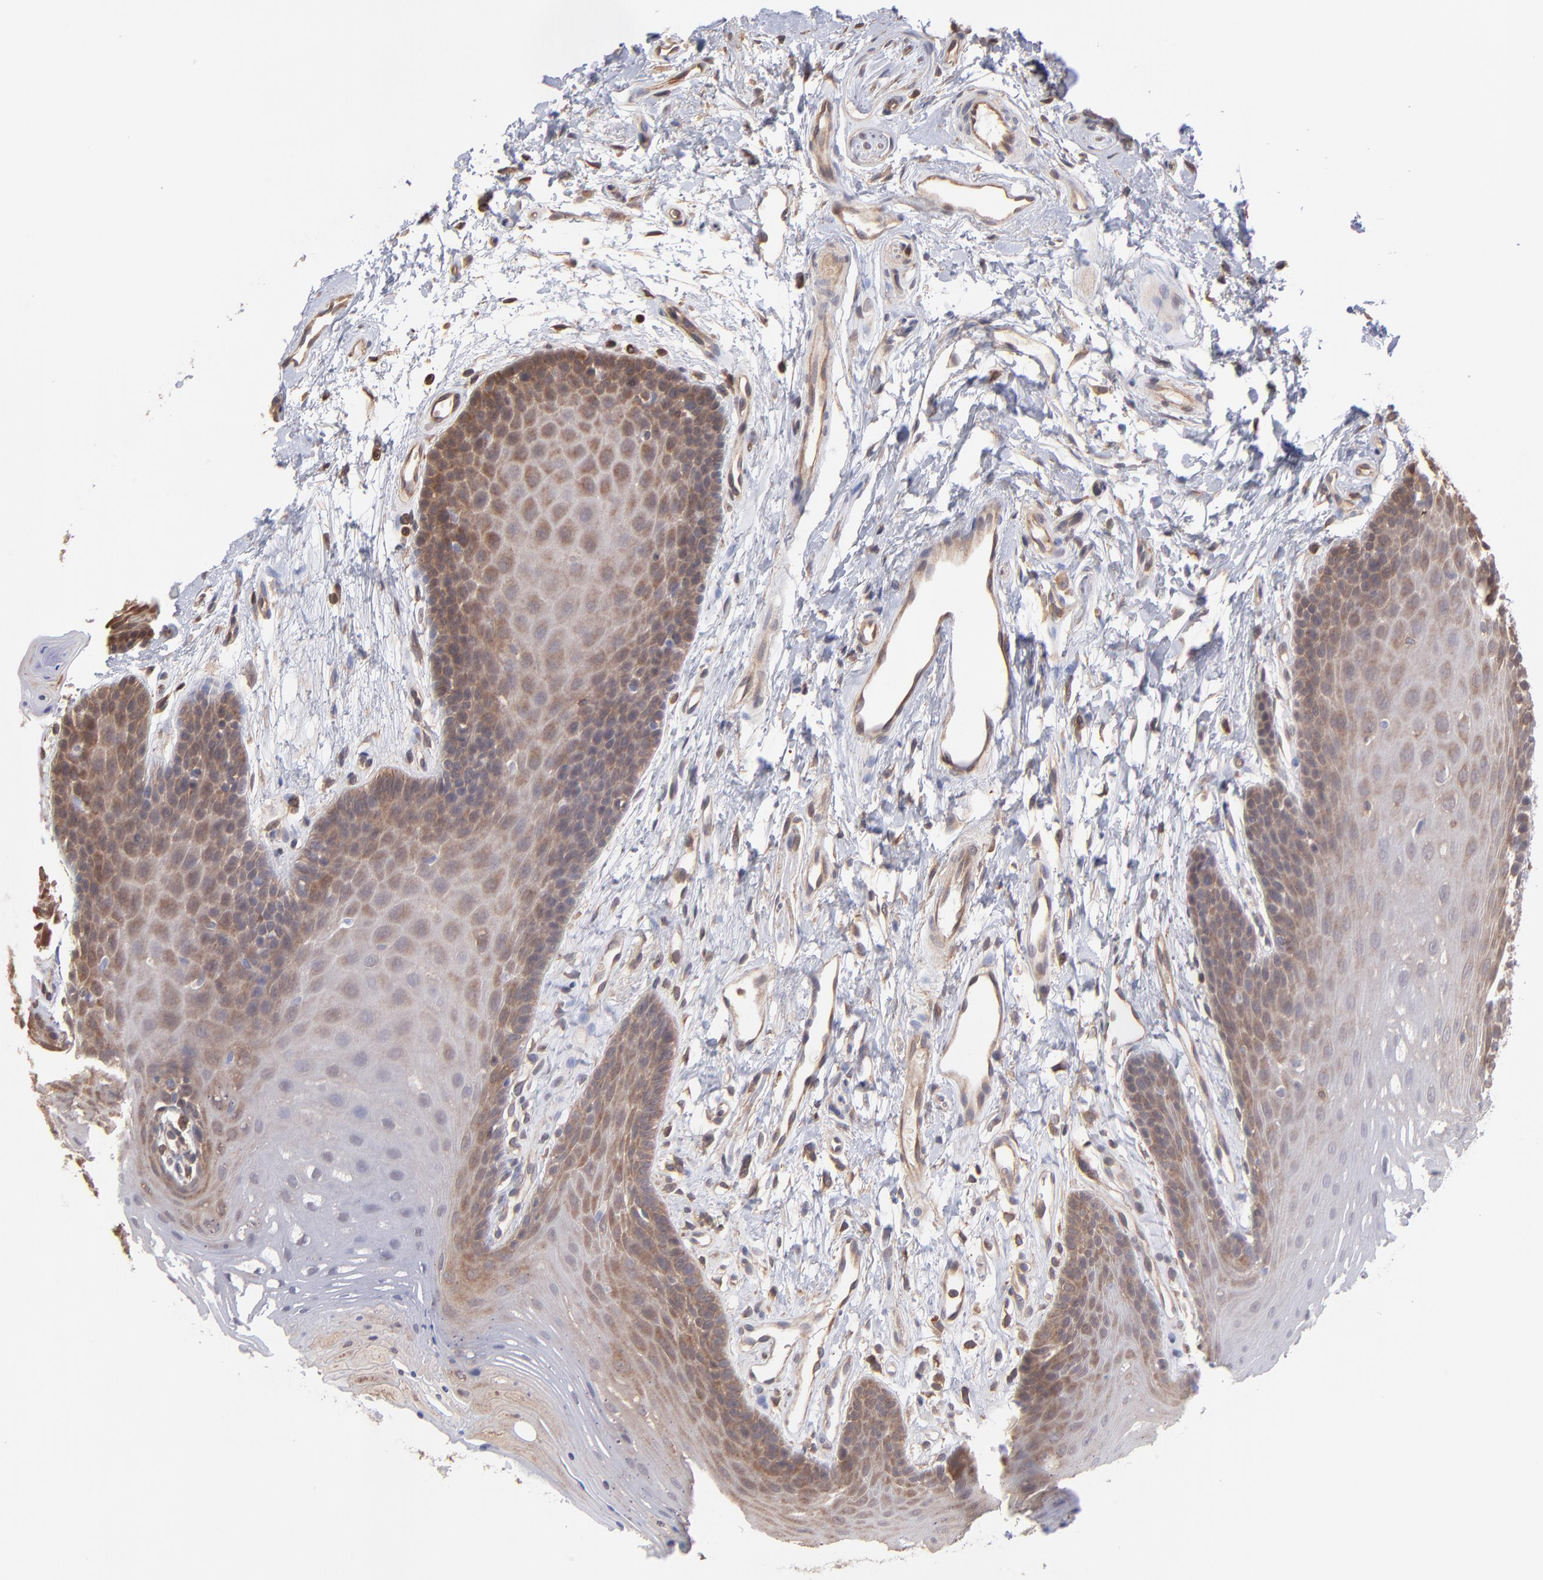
{"staining": {"intensity": "moderate", "quantity": "25%-75%", "location": "cytoplasmic/membranous"}, "tissue": "oral mucosa", "cell_type": "Squamous epithelial cells", "image_type": "normal", "snomed": [{"axis": "morphology", "description": "Normal tissue, NOS"}, {"axis": "topography", "description": "Oral tissue"}], "caption": "Immunohistochemistry (IHC) of unremarkable human oral mucosa shows medium levels of moderate cytoplasmic/membranous staining in about 25%-75% of squamous epithelial cells.", "gene": "MAP2K2", "patient": {"sex": "male", "age": 62}}